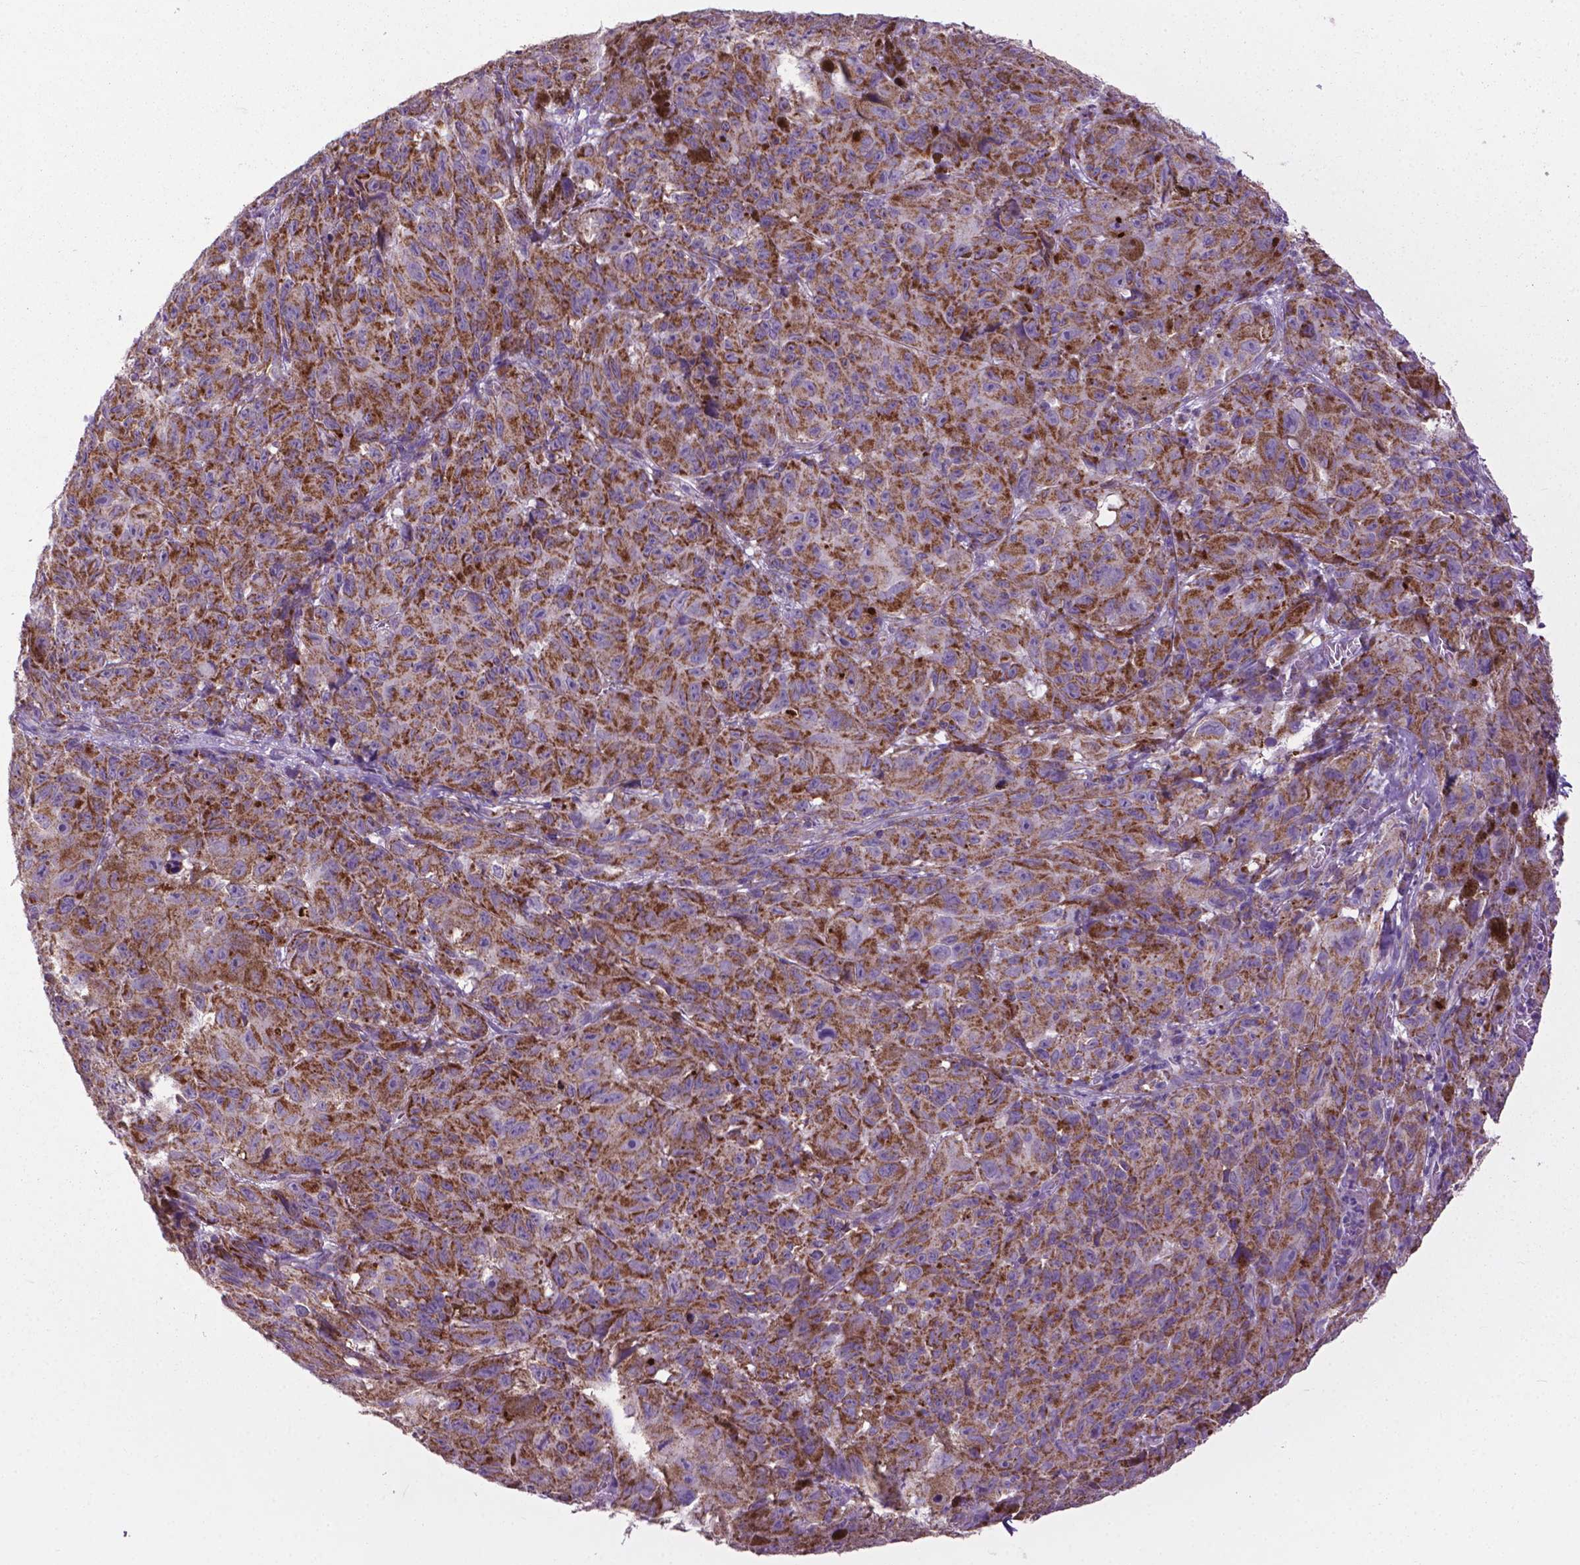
{"staining": {"intensity": "strong", "quantity": ">75%", "location": "cytoplasmic/membranous"}, "tissue": "melanoma", "cell_type": "Tumor cells", "image_type": "cancer", "snomed": [{"axis": "morphology", "description": "Malignant melanoma, NOS"}, {"axis": "topography", "description": "Vulva, labia, clitoris and Bartholin´s gland, NO"}], "caption": "Malignant melanoma stained with a brown dye exhibits strong cytoplasmic/membranous positive positivity in about >75% of tumor cells.", "gene": "VDAC1", "patient": {"sex": "female", "age": 75}}